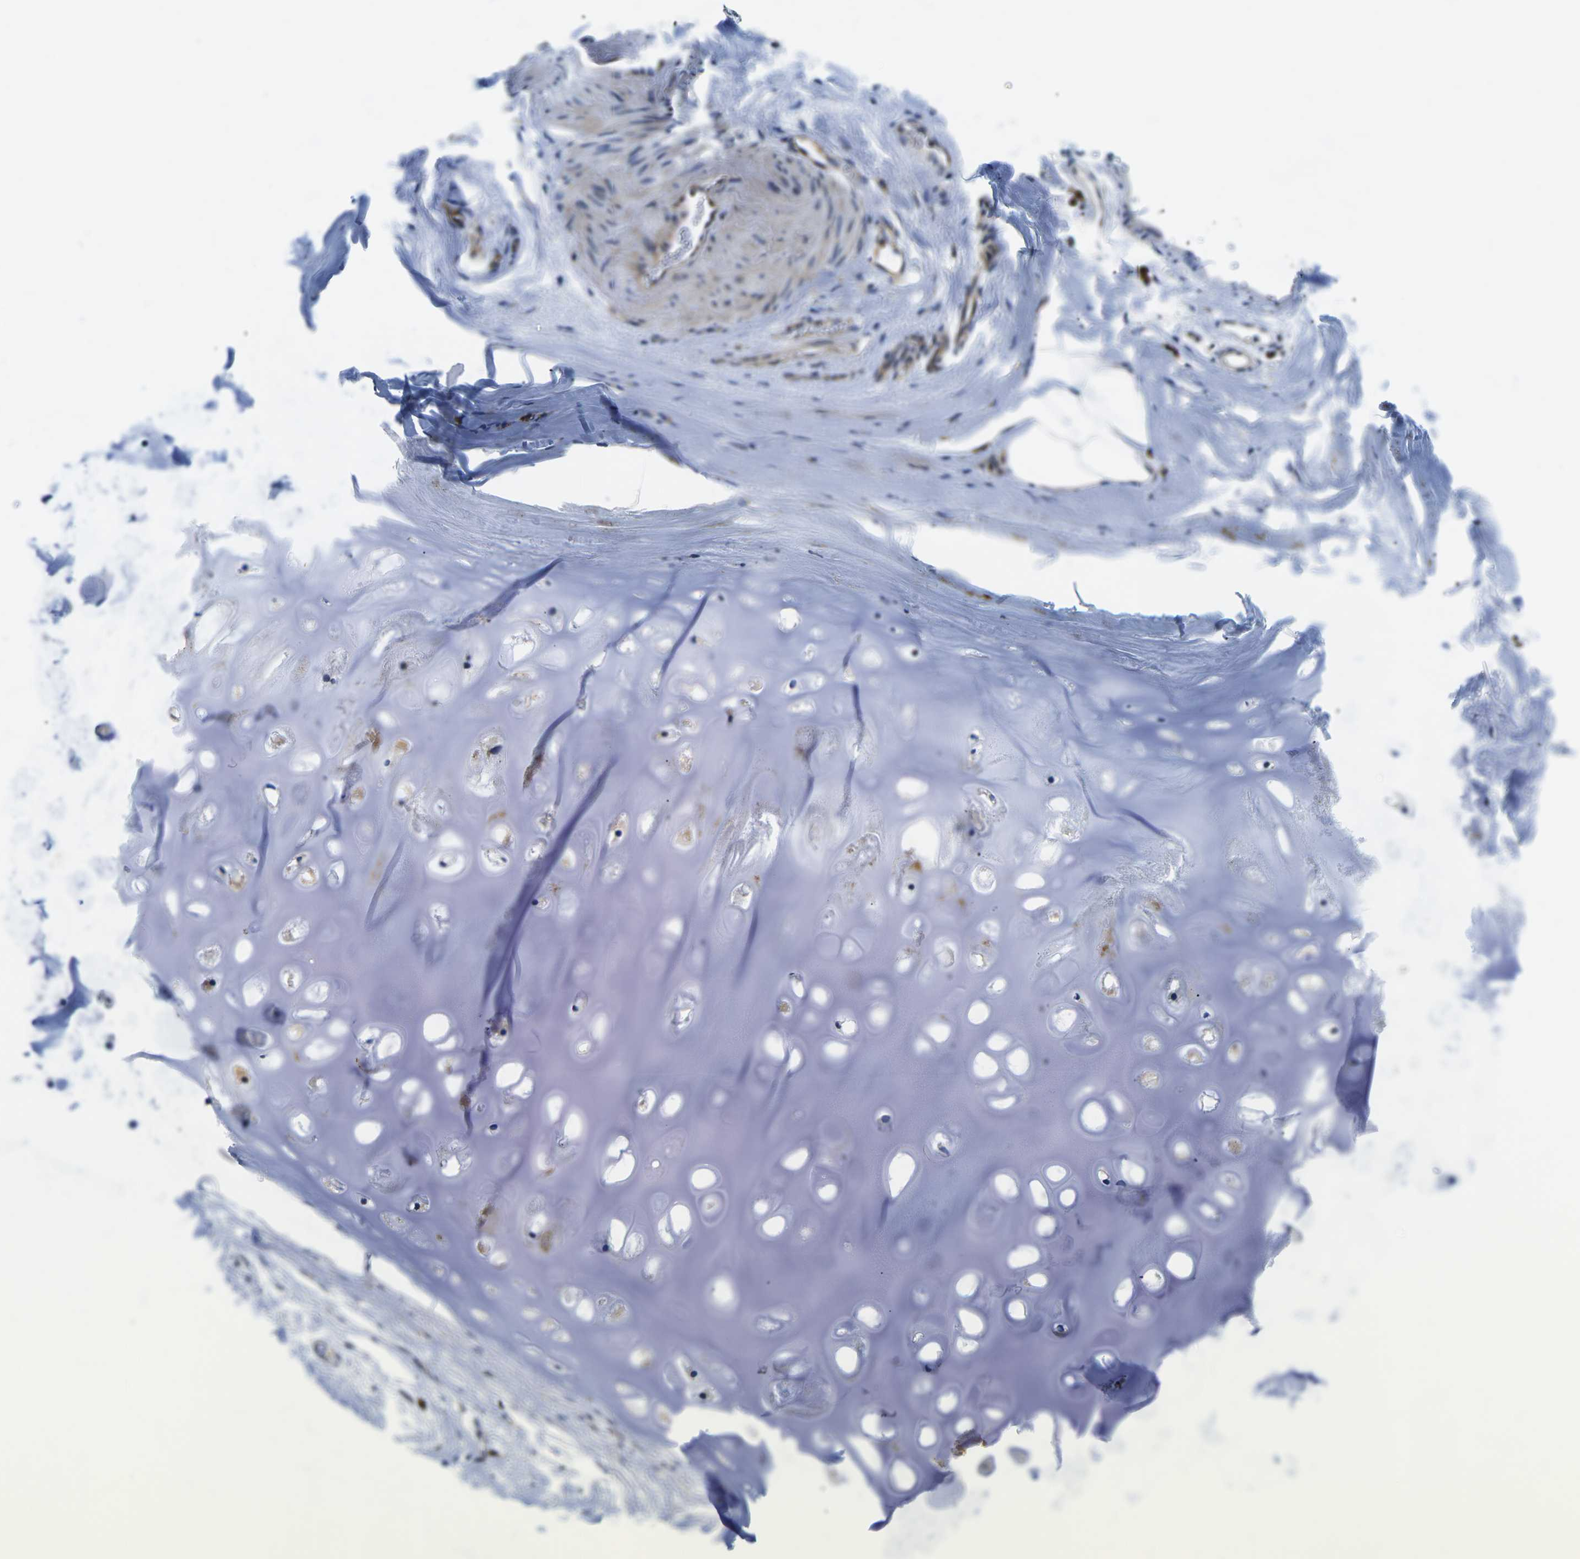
{"staining": {"intensity": "negative", "quantity": "none", "location": "none"}, "tissue": "adipose tissue", "cell_type": "Adipocytes", "image_type": "normal", "snomed": [{"axis": "morphology", "description": "Normal tissue, NOS"}, {"axis": "topography", "description": "Cartilage tissue"}, {"axis": "topography", "description": "Bronchus"}], "caption": "Unremarkable adipose tissue was stained to show a protein in brown. There is no significant staining in adipocytes. (DAB IHC visualized using brightfield microscopy, high magnification).", "gene": "EIF4E", "patient": {"sex": "female", "age": 53}}